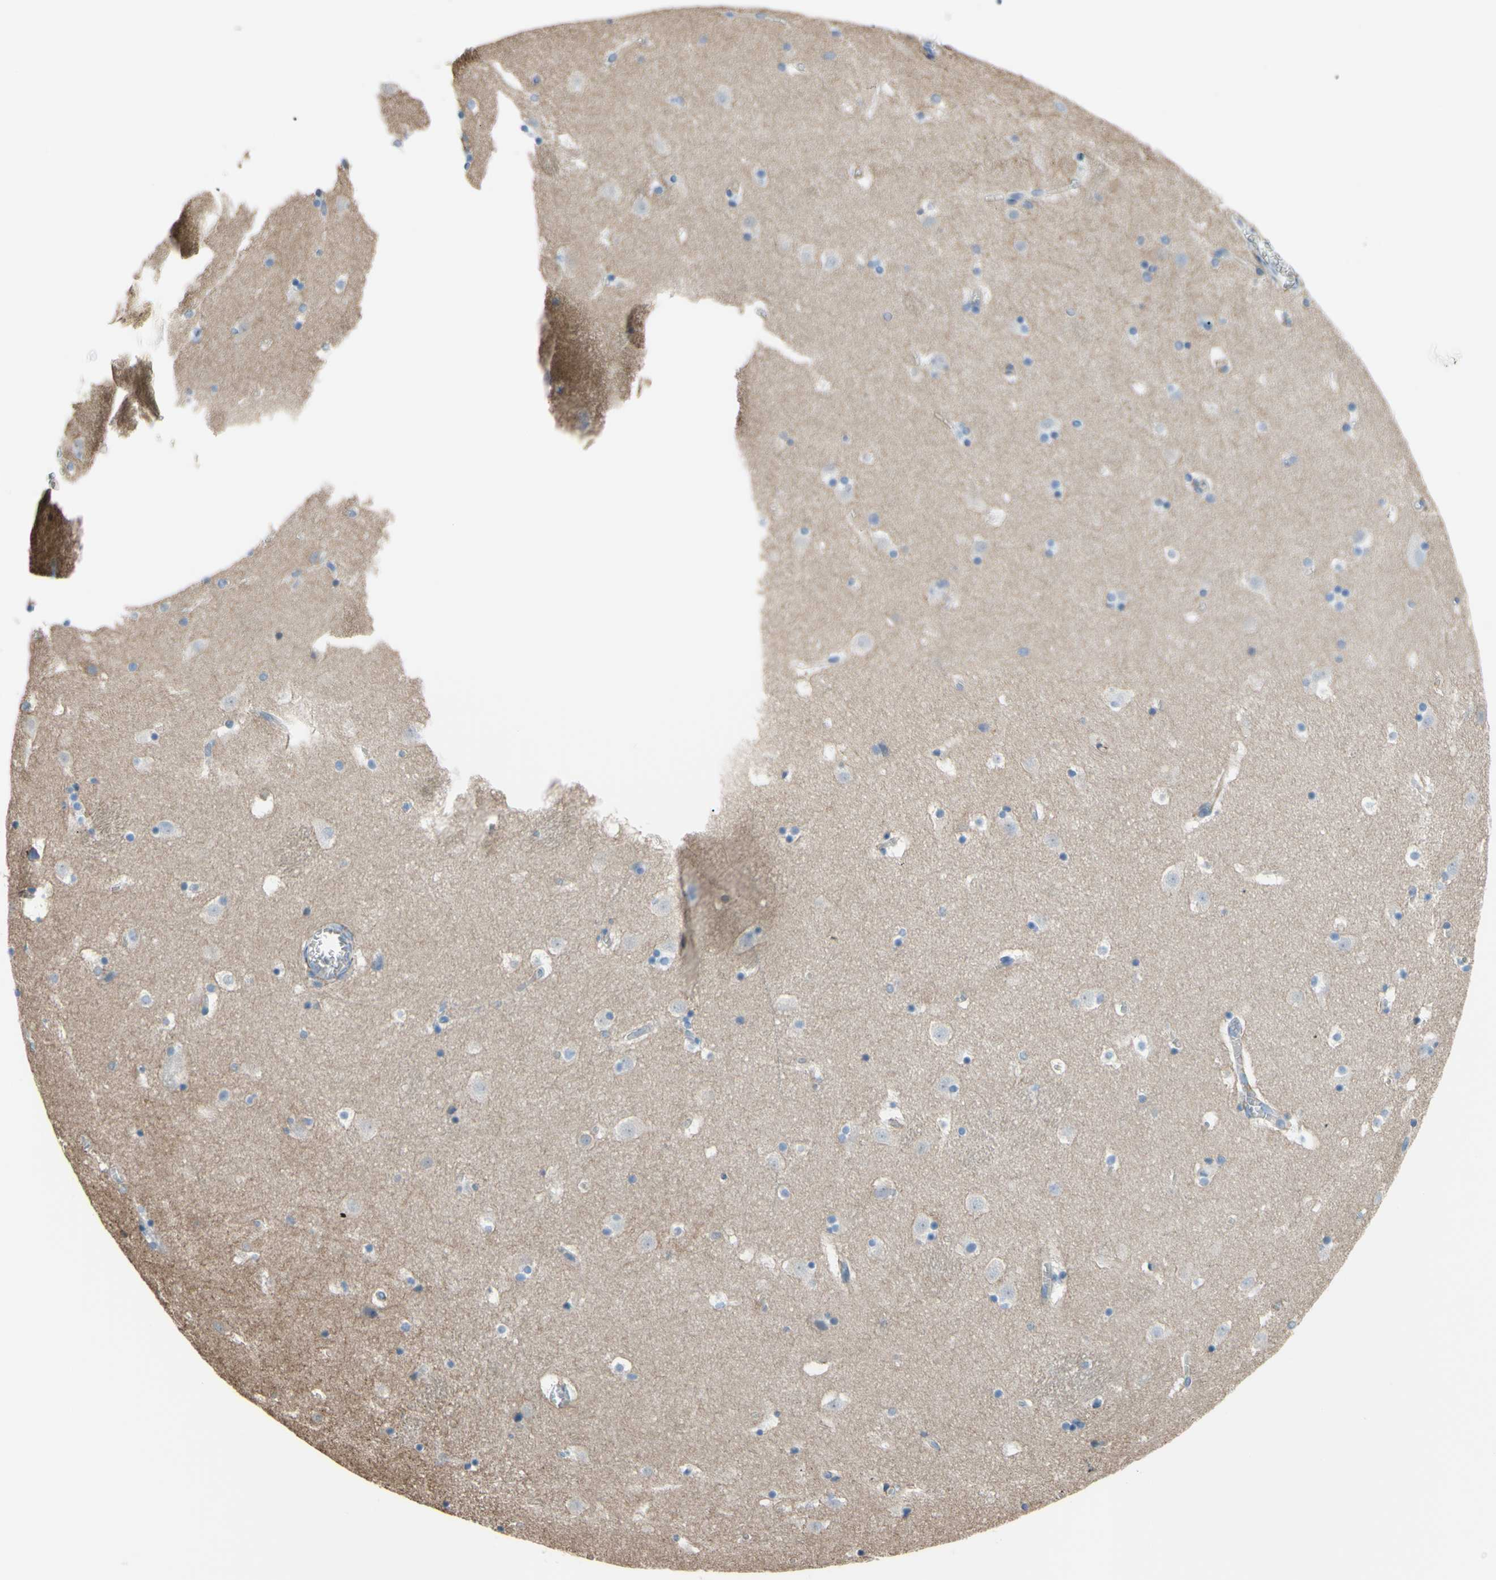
{"staining": {"intensity": "negative", "quantity": "none", "location": "none"}, "tissue": "caudate", "cell_type": "Glial cells", "image_type": "normal", "snomed": [{"axis": "morphology", "description": "Normal tissue, NOS"}, {"axis": "topography", "description": "Lateral ventricle wall"}], "caption": "DAB (3,3'-diaminobenzidine) immunohistochemical staining of benign human caudate reveals no significant expression in glial cells. (DAB (3,3'-diaminobenzidine) IHC, high magnification).", "gene": "ADD1", "patient": {"sex": "male", "age": 45}}